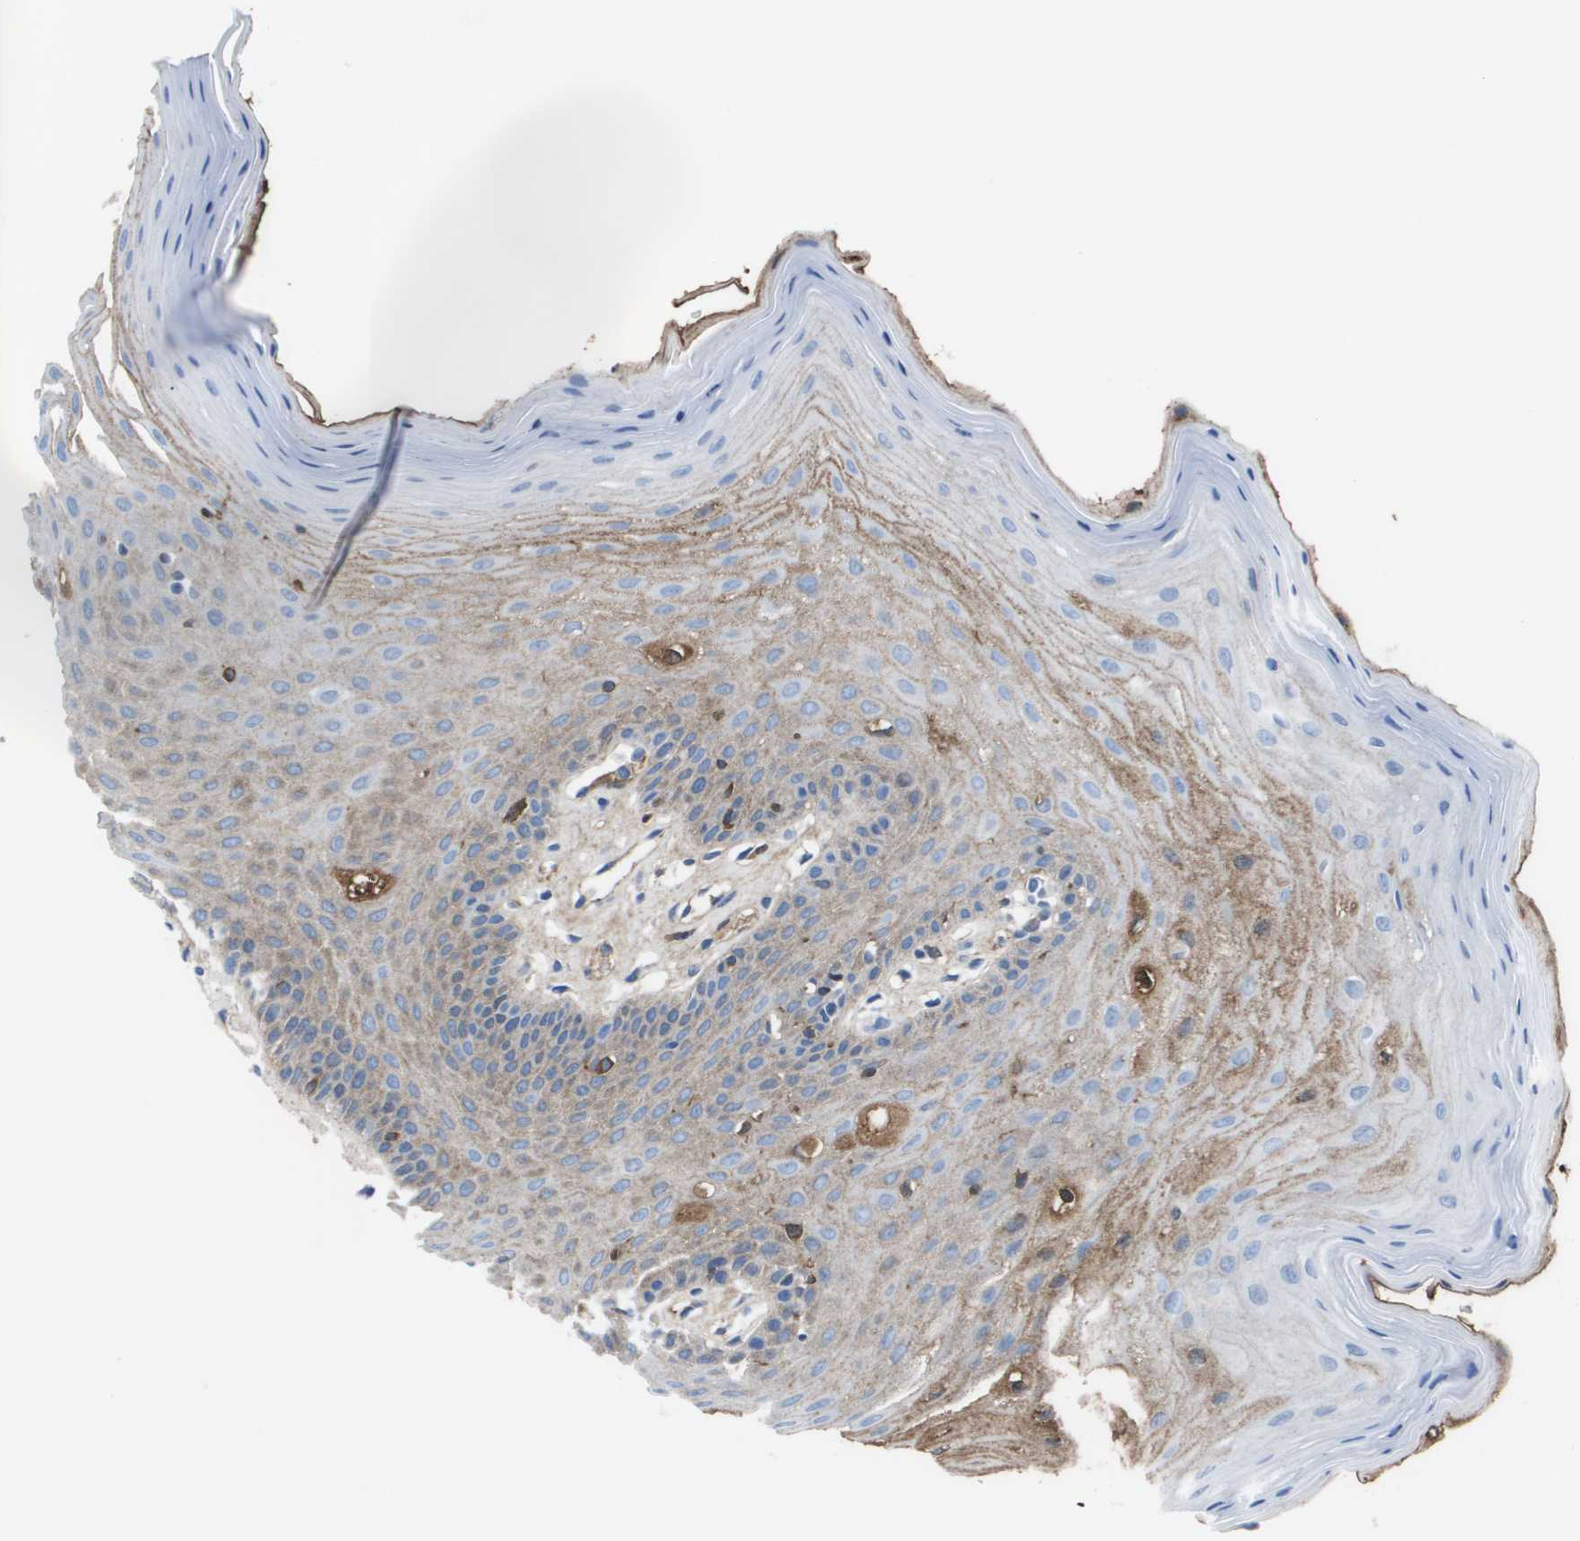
{"staining": {"intensity": "moderate", "quantity": "<25%", "location": "cytoplasmic/membranous"}, "tissue": "oral mucosa", "cell_type": "Squamous epithelial cells", "image_type": "normal", "snomed": [{"axis": "morphology", "description": "Normal tissue, NOS"}, {"axis": "morphology", "description": "Squamous cell carcinoma, NOS"}, {"axis": "topography", "description": "Skeletal muscle"}, {"axis": "topography", "description": "Adipose tissue"}, {"axis": "topography", "description": "Vascular tissue"}, {"axis": "topography", "description": "Oral tissue"}, {"axis": "topography", "description": "Peripheral nerve tissue"}, {"axis": "topography", "description": "Head-Neck"}], "caption": "Oral mucosa stained with immunohistochemistry (IHC) reveals moderate cytoplasmic/membranous positivity in approximately <25% of squamous epithelial cells. (DAB IHC with brightfield microscopy, high magnification).", "gene": "VTN", "patient": {"sex": "male", "age": 71}}